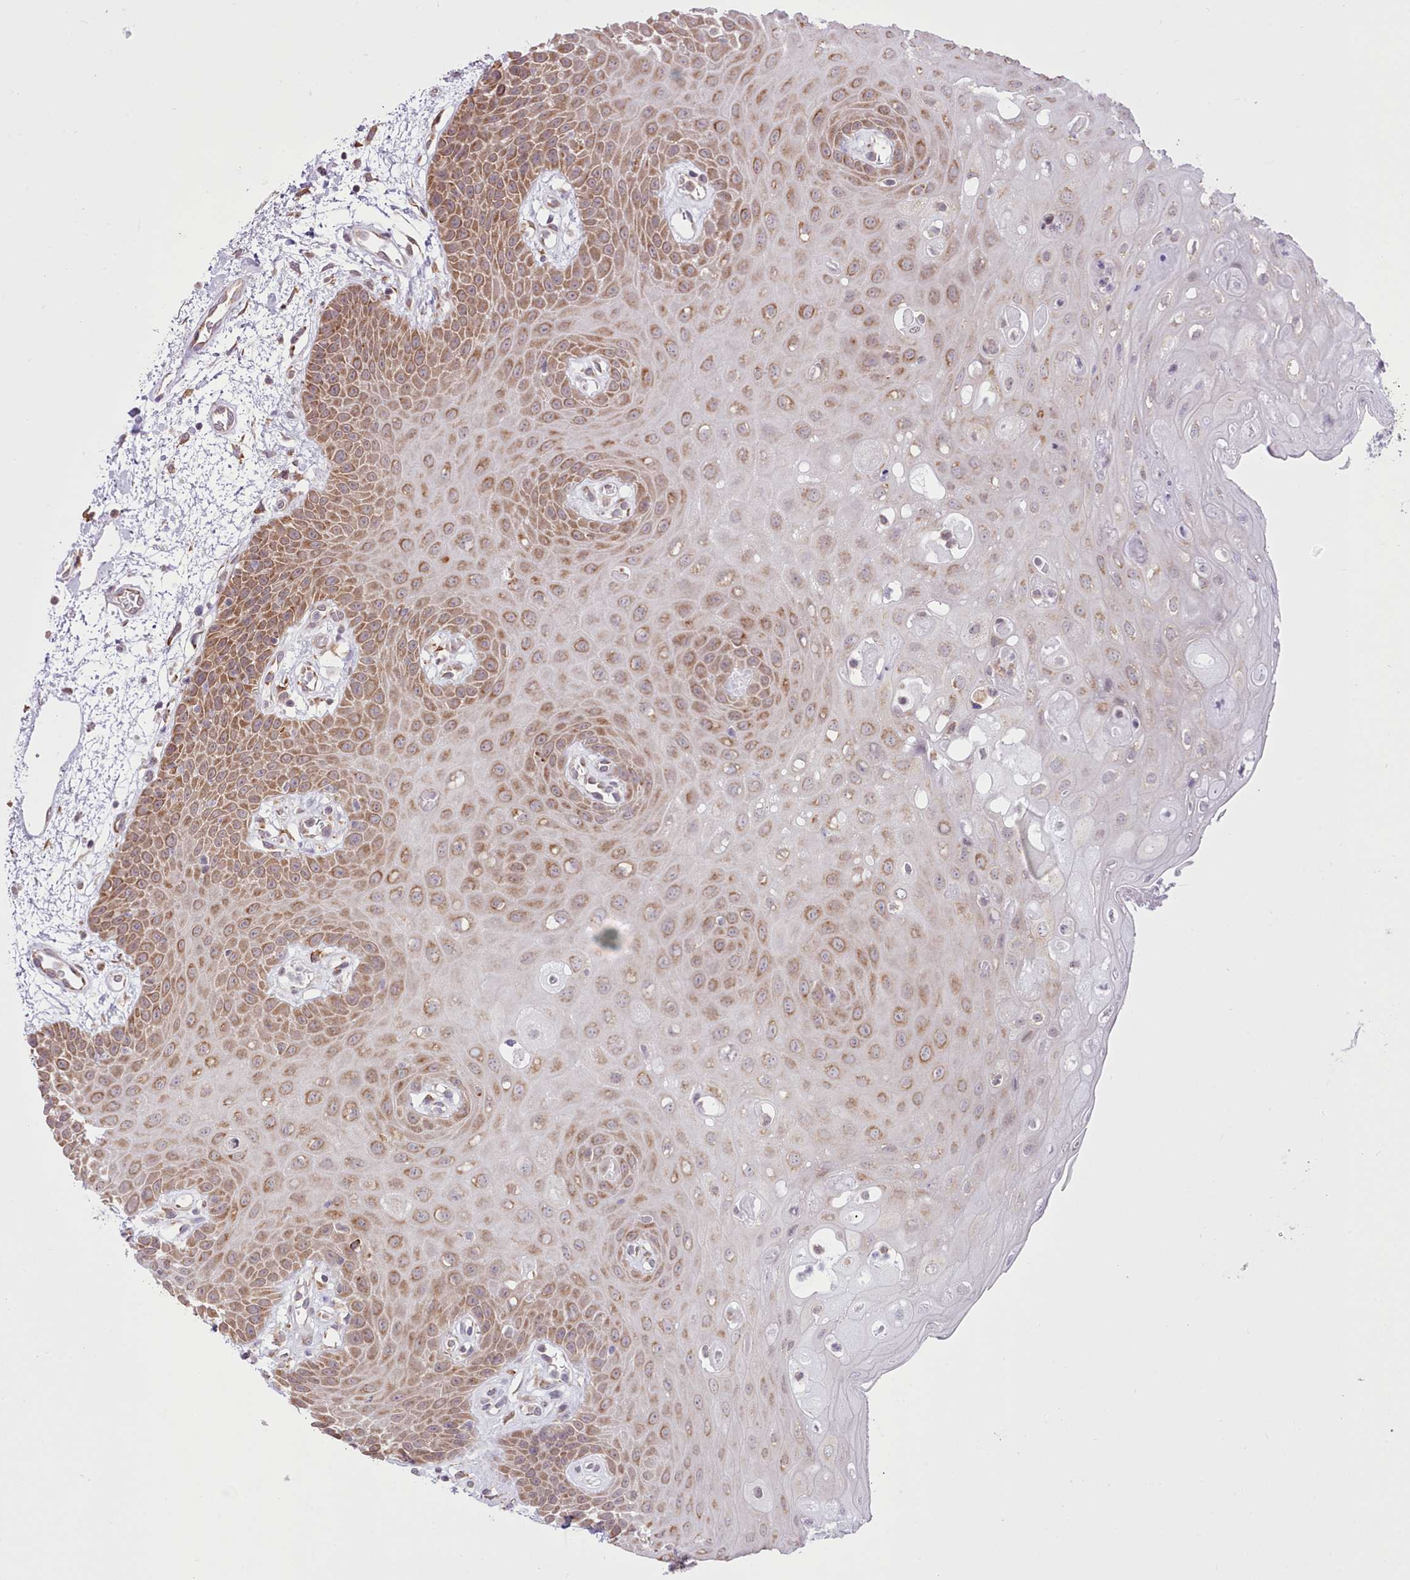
{"staining": {"intensity": "moderate", "quantity": ">75%", "location": "cytoplasmic/membranous"}, "tissue": "oral mucosa", "cell_type": "Squamous epithelial cells", "image_type": "normal", "snomed": [{"axis": "morphology", "description": "Normal tissue, NOS"}, {"axis": "topography", "description": "Oral tissue"}, {"axis": "topography", "description": "Tounge, NOS"}], "caption": "Brown immunohistochemical staining in normal human oral mucosa shows moderate cytoplasmic/membranous expression in approximately >75% of squamous epithelial cells. (DAB (3,3'-diaminobenzidine) IHC with brightfield microscopy, high magnification).", "gene": "SEC61B", "patient": {"sex": "female", "age": 59}}